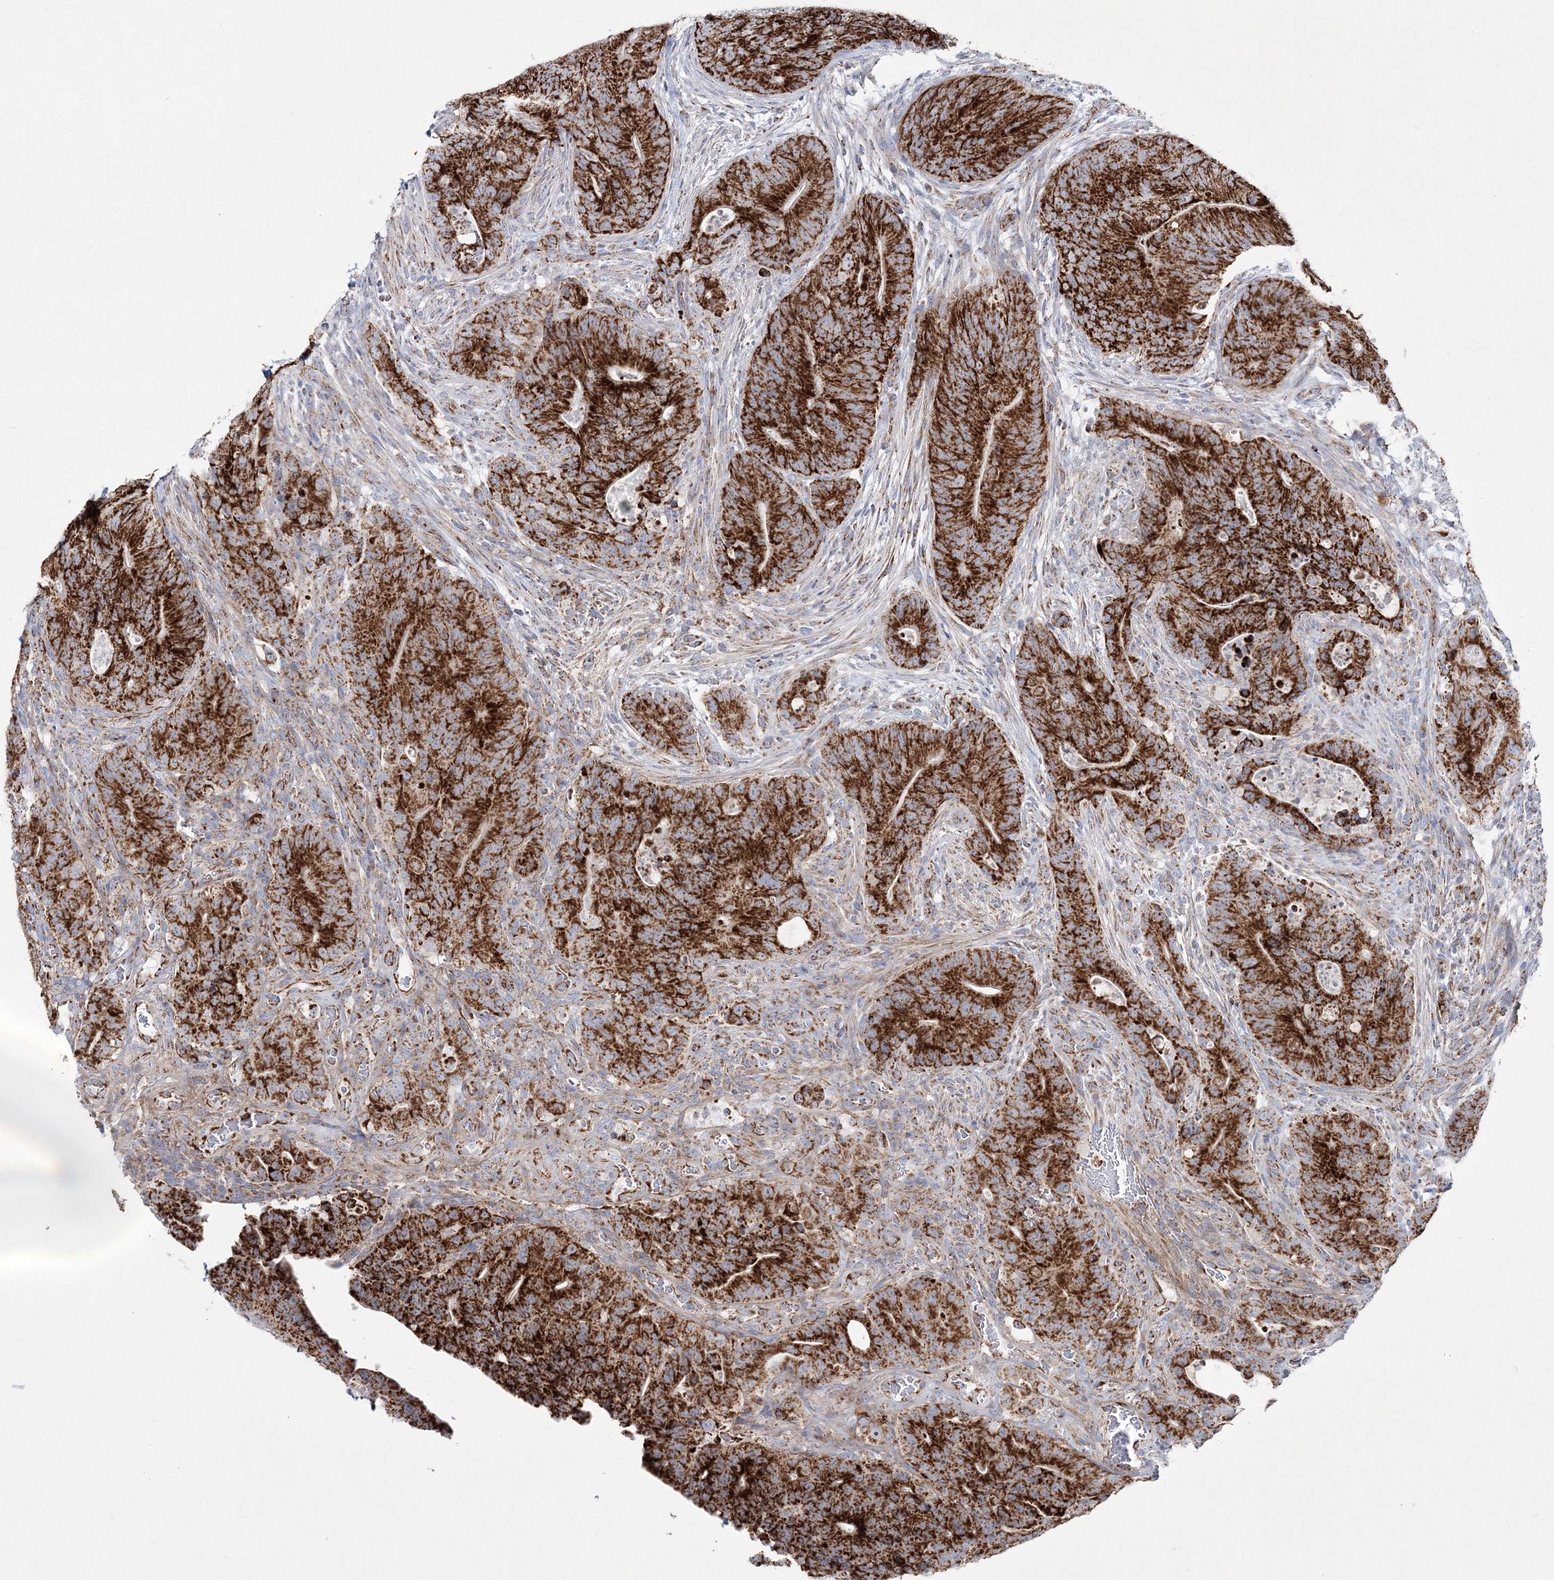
{"staining": {"intensity": "strong", "quantity": ">75%", "location": "cytoplasmic/membranous"}, "tissue": "colorectal cancer", "cell_type": "Tumor cells", "image_type": "cancer", "snomed": [{"axis": "morphology", "description": "Normal tissue, NOS"}, {"axis": "topography", "description": "Colon"}], "caption": "Protein expression analysis of human colorectal cancer reveals strong cytoplasmic/membranous expression in about >75% of tumor cells.", "gene": "HIBCH", "patient": {"sex": "female", "age": 82}}